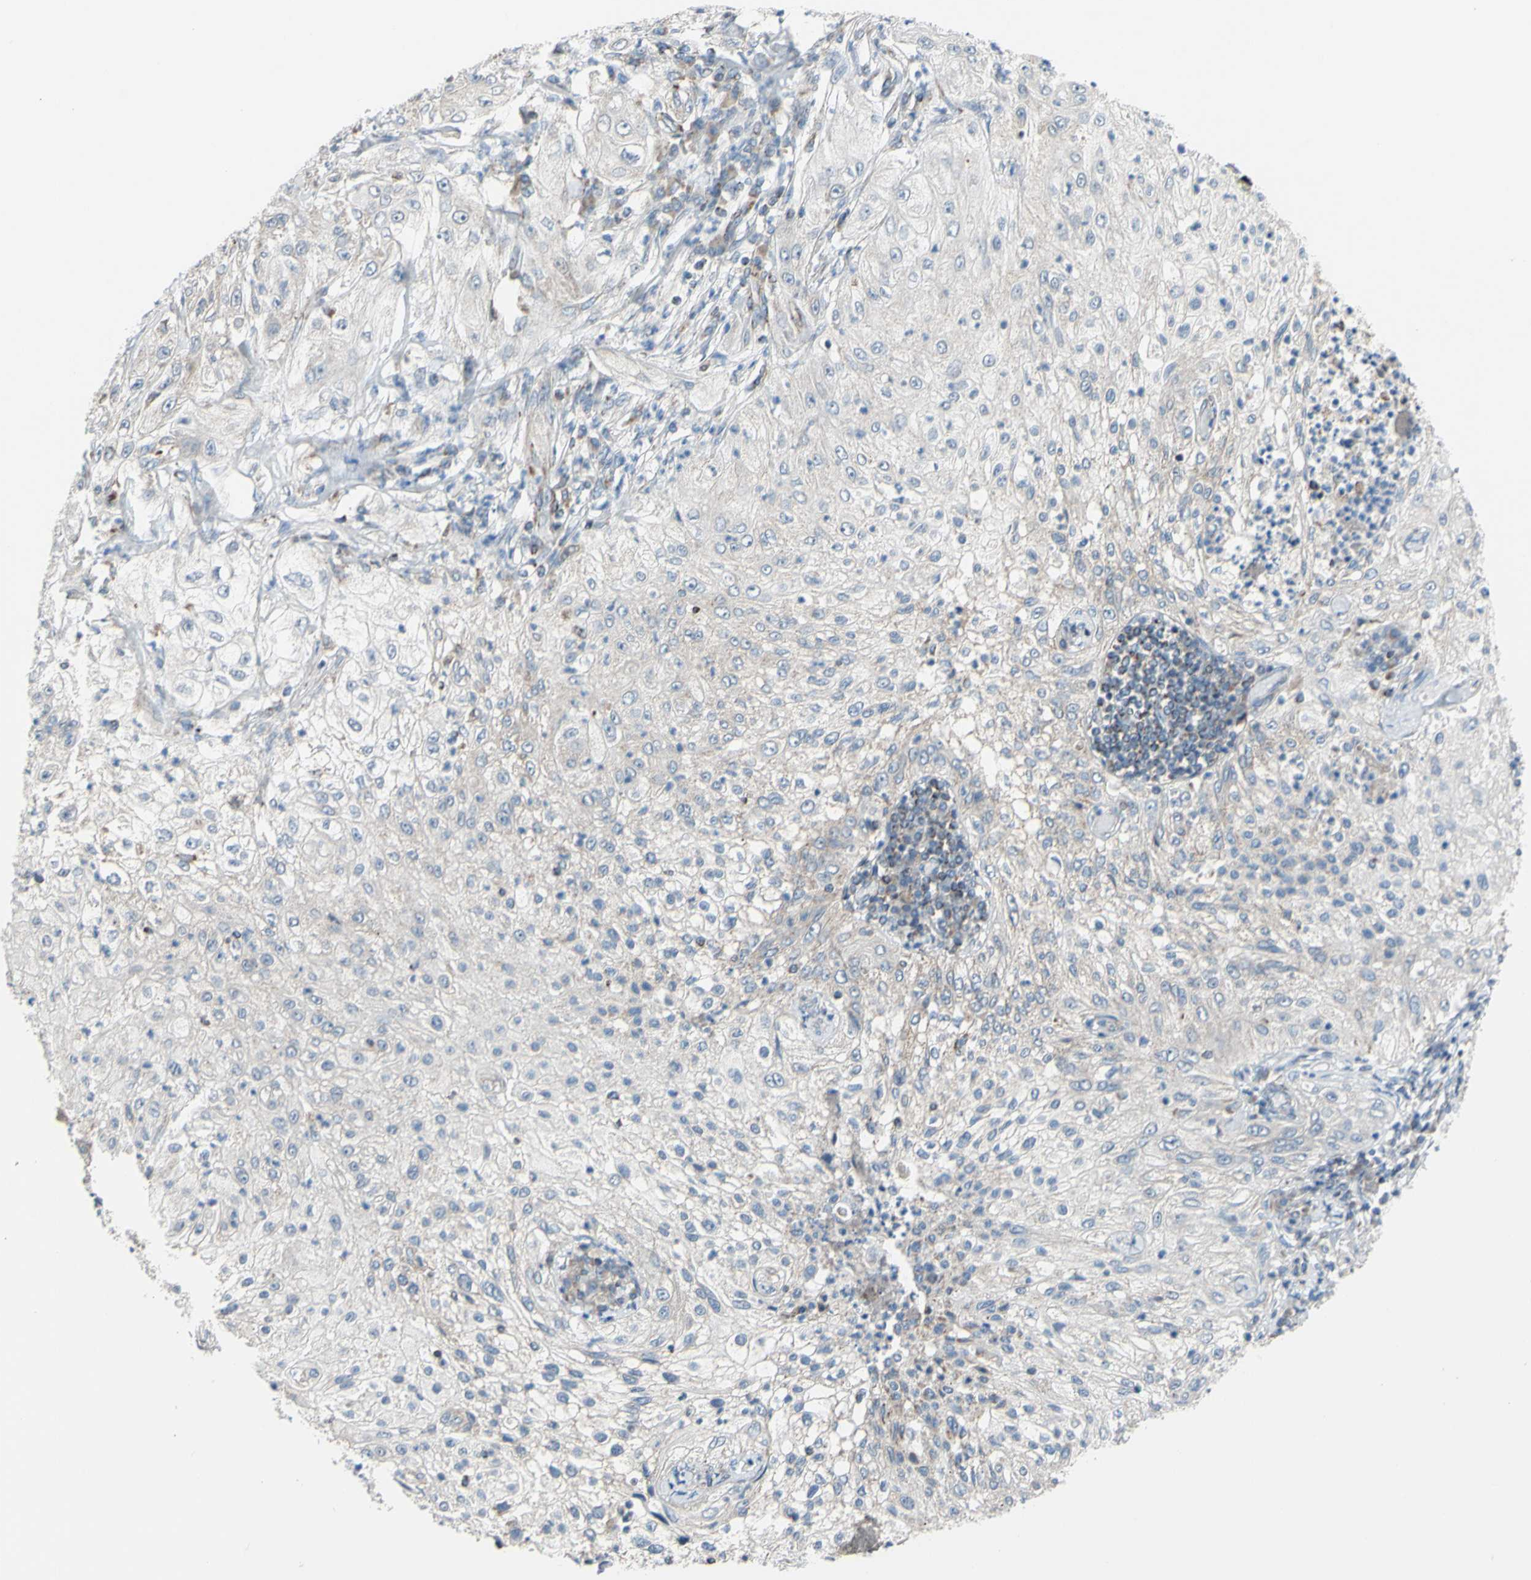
{"staining": {"intensity": "negative", "quantity": "none", "location": "none"}, "tissue": "lung cancer", "cell_type": "Tumor cells", "image_type": "cancer", "snomed": [{"axis": "morphology", "description": "Inflammation, NOS"}, {"axis": "morphology", "description": "Squamous cell carcinoma, NOS"}, {"axis": "topography", "description": "Lymph node"}, {"axis": "topography", "description": "Soft tissue"}, {"axis": "topography", "description": "Lung"}], "caption": "Histopathology image shows no protein staining in tumor cells of lung cancer tissue.", "gene": "GLT8D1", "patient": {"sex": "male", "age": 66}}